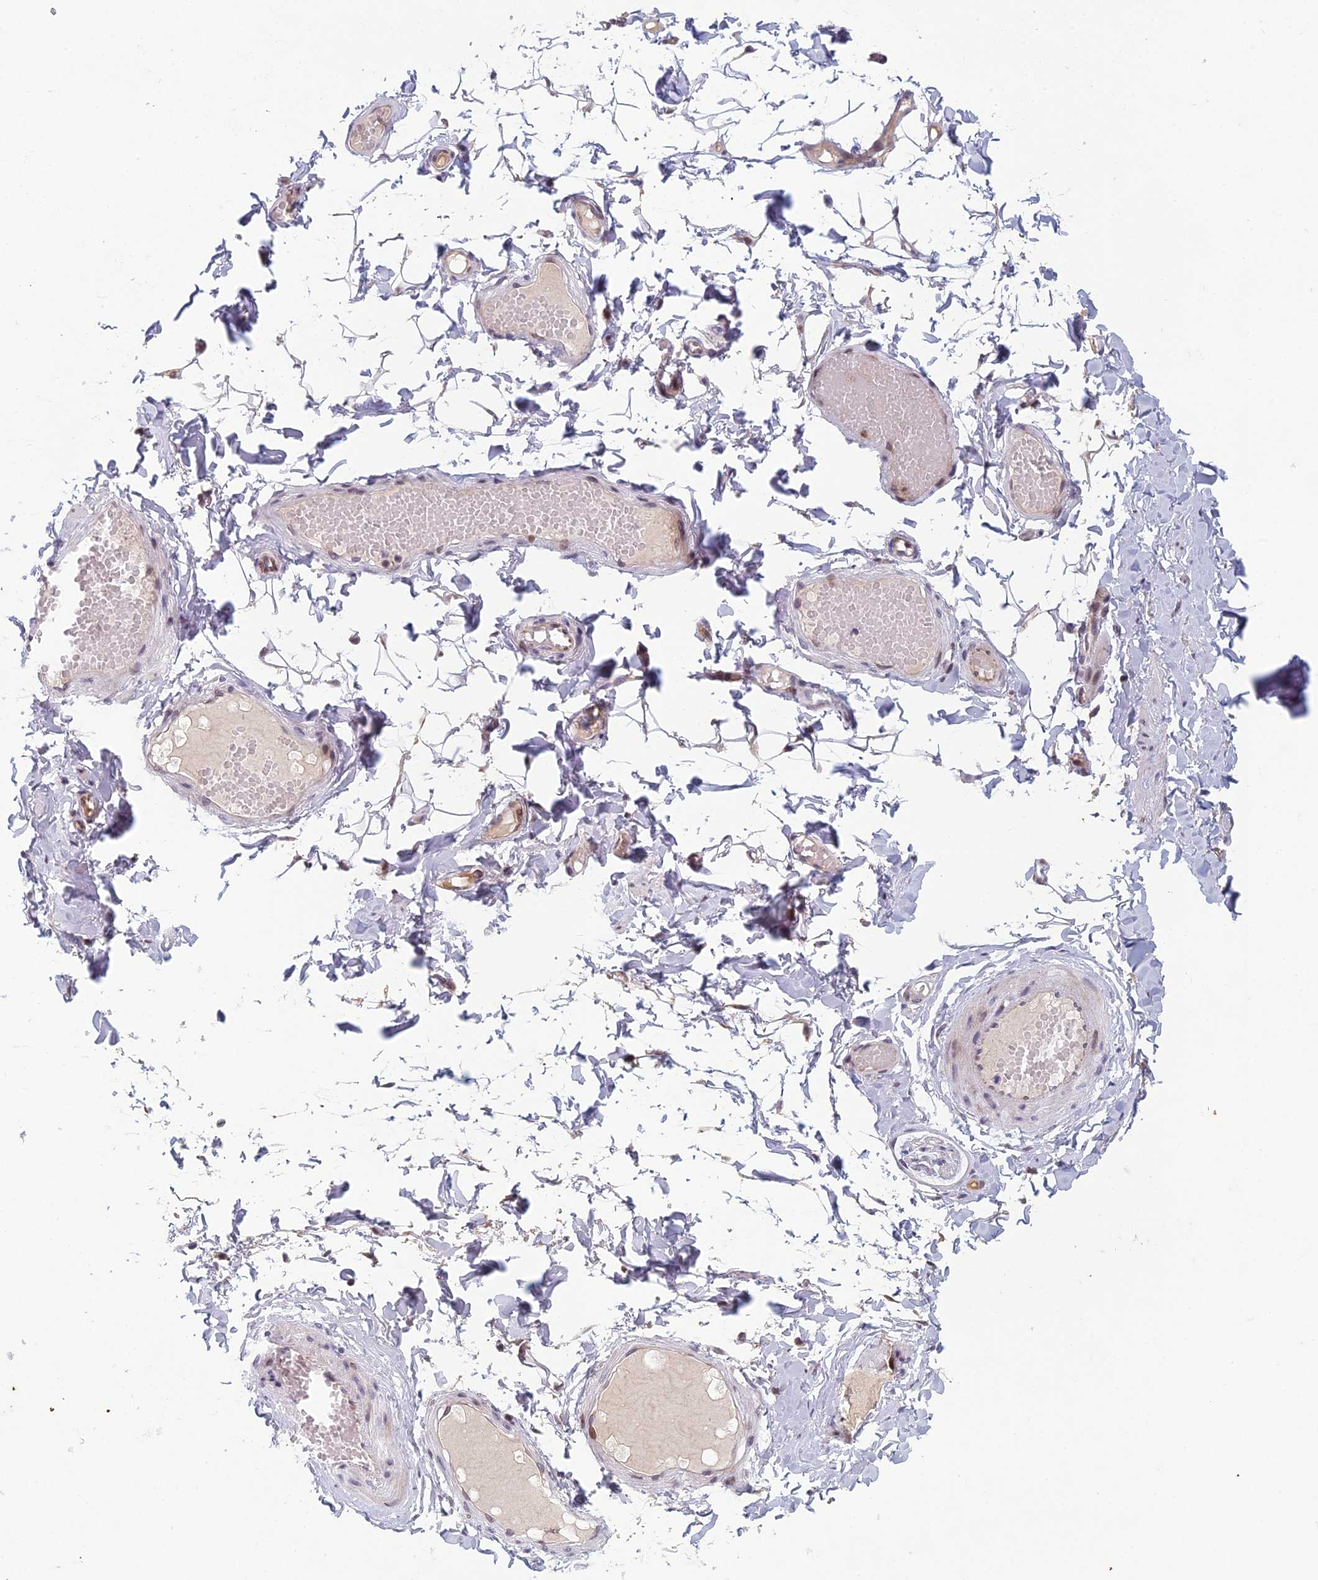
{"staining": {"intensity": "negative", "quantity": "none", "location": "none"}, "tissue": "adipose tissue", "cell_type": "Adipocytes", "image_type": "normal", "snomed": [{"axis": "morphology", "description": "Normal tissue, NOS"}, {"axis": "topography", "description": "Adipose tissue"}, {"axis": "topography", "description": "Vascular tissue"}, {"axis": "topography", "description": "Peripheral nerve tissue"}], "caption": "Unremarkable adipose tissue was stained to show a protein in brown. There is no significant expression in adipocytes. (DAB (3,3'-diaminobenzidine) immunohistochemistry with hematoxylin counter stain).", "gene": "RGS17", "patient": {"sex": "male", "age": 25}}